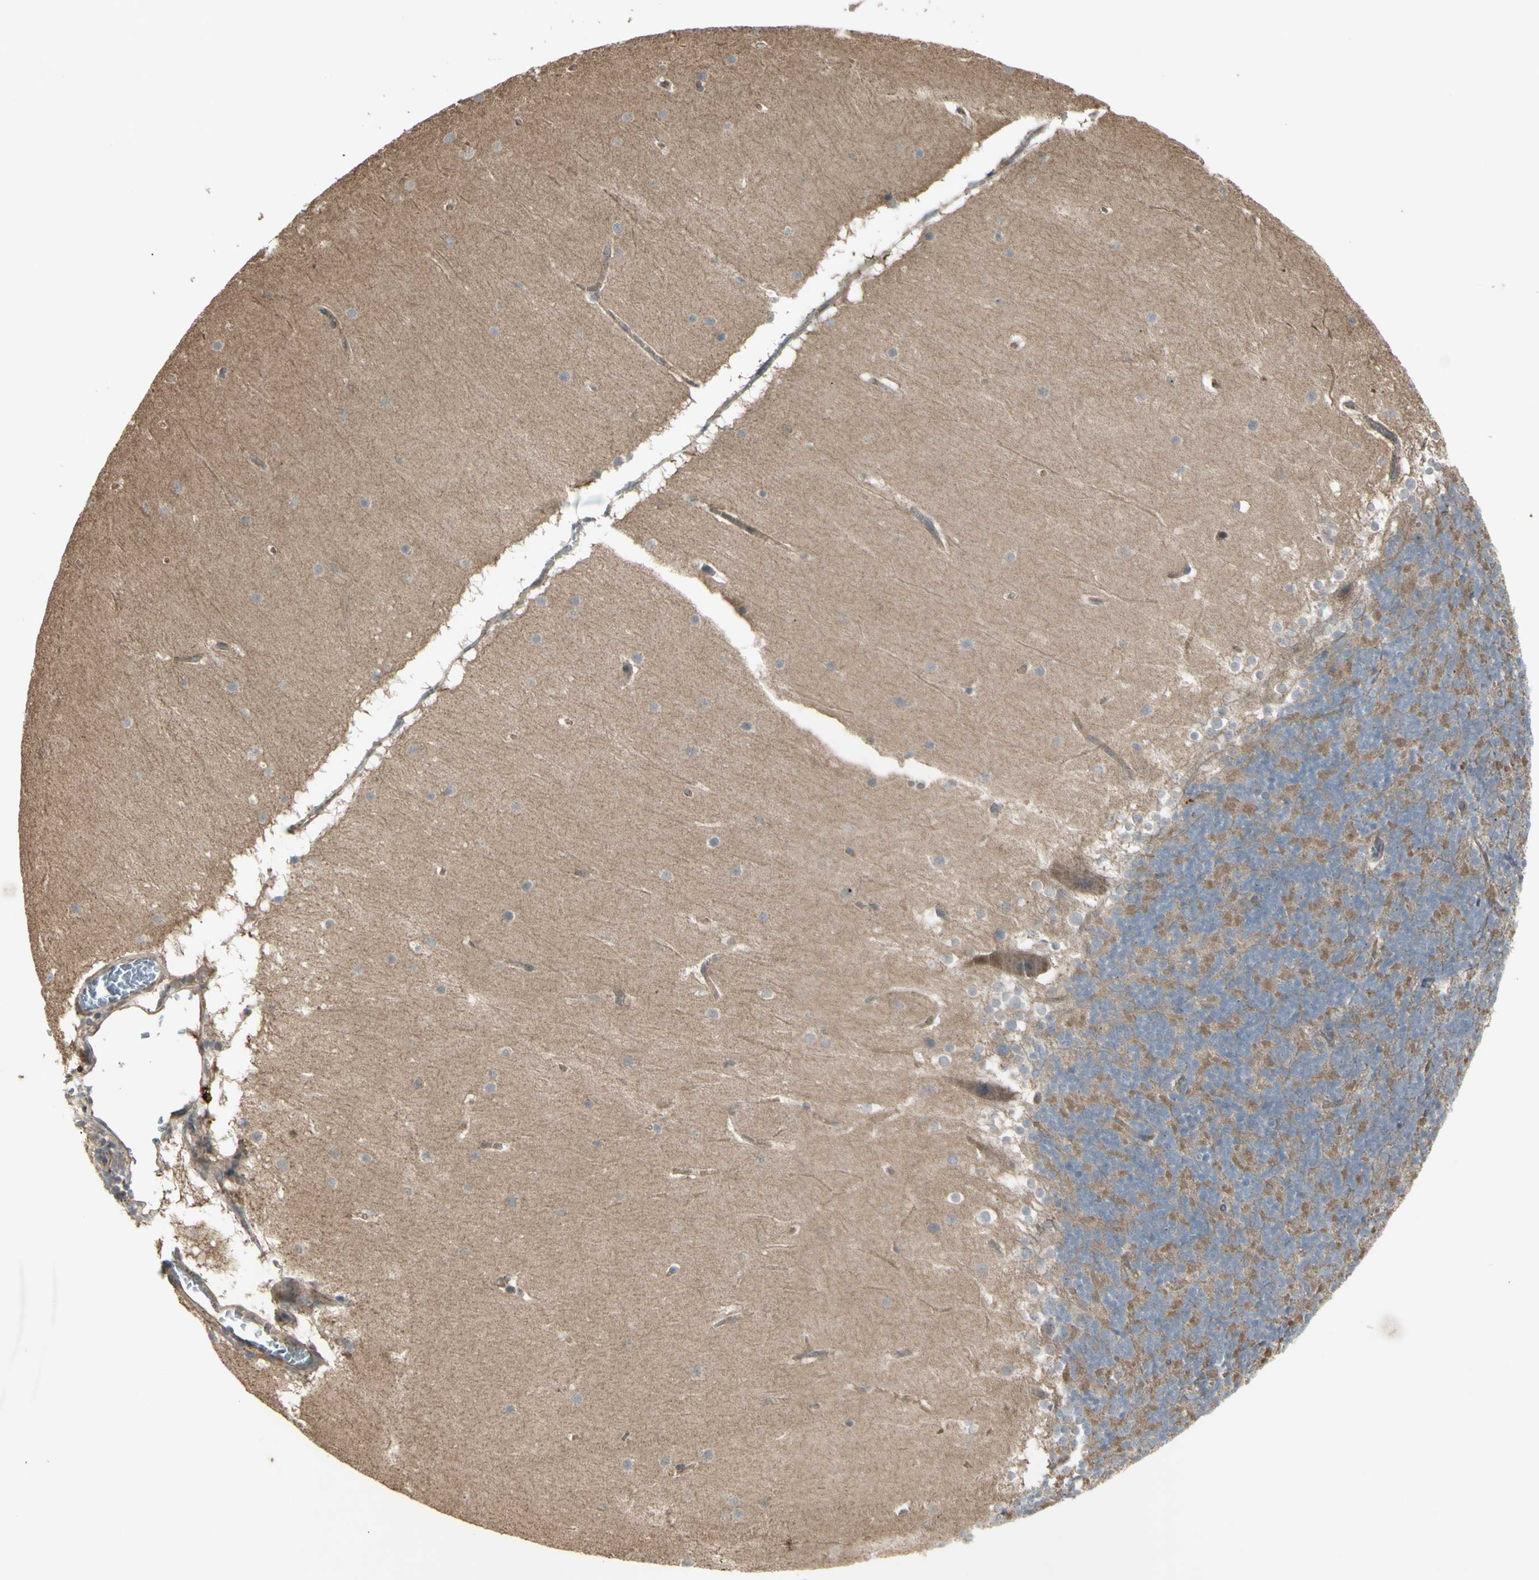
{"staining": {"intensity": "negative", "quantity": "none", "location": "none"}, "tissue": "cerebellum", "cell_type": "Cells in granular layer", "image_type": "normal", "snomed": [{"axis": "morphology", "description": "Normal tissue, NOS"}, {"axis": "topography", "description": "Cerebellum"}], "caption": "Immunohistochemical staining of normal cerebellum shows no significant staining in cells in granular layer.", "gene": "JAG1", "patient": {"sex": "female", "age": 19}}